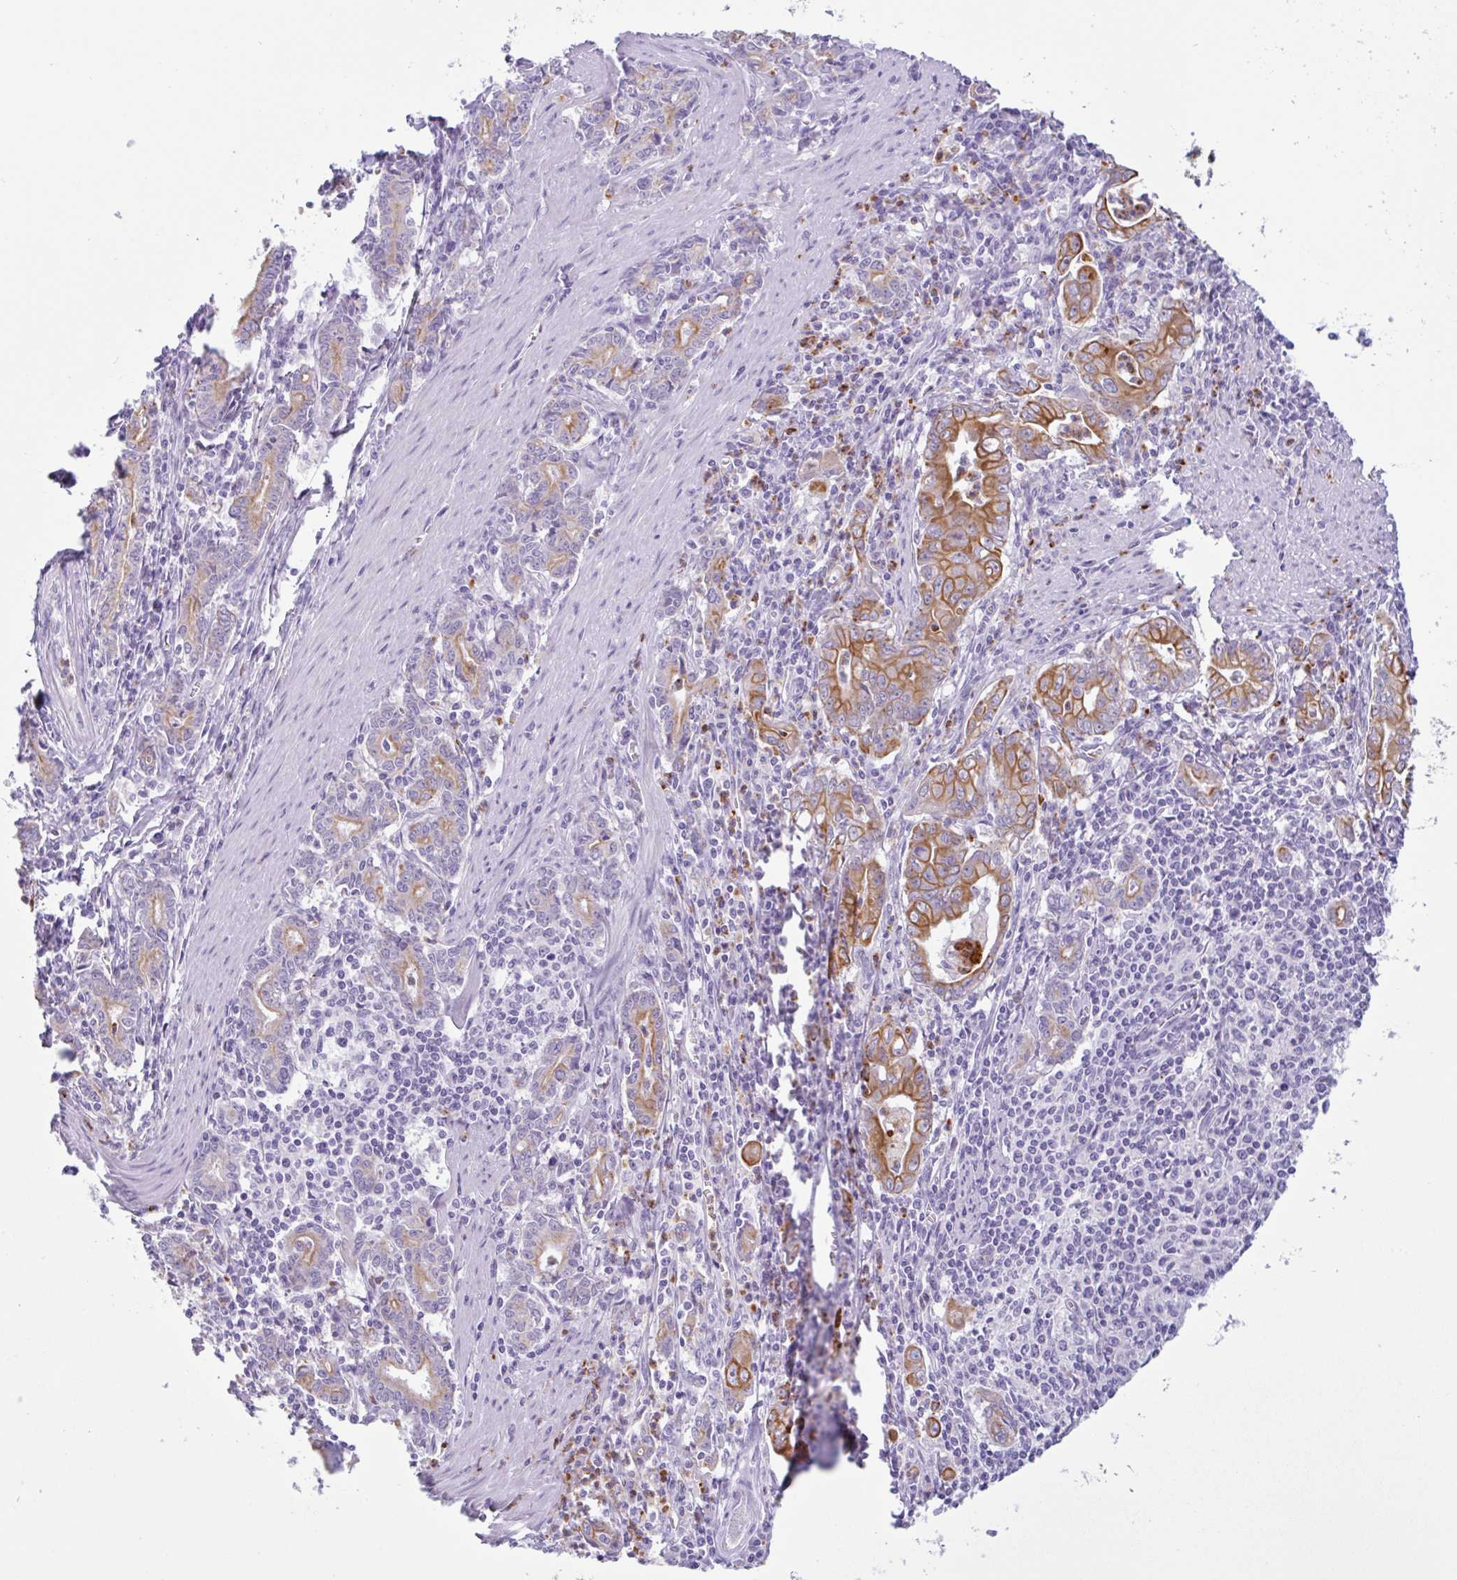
{"staining": {"intensity": "moderate", "quantity": "25%-75%", "location": "cytoplasmic/membranous"}, "tissue": "stomach cancer", "cell_type": "Tumor cells", "image_type": "cancer", "snomed": [{"axis": "morphology", "description": "Adenocarcinoma, NOS"}, {"axis": "topography", "description": "Stomach, upper"}], "caption": "Immunohistochemical staining of stomach adenocarcinoma reveals moderate cytoplasmic/membranous protein staining in about 25%-75% of tumor cells. (Stains: DAB (3,3'-diaminobenzidine) in brown, nuclei in blue, Microscopy: brightfield microscopy at high magnification).", "gene": "DTWD2", "patient": {"sex": "female", "age": 79}}